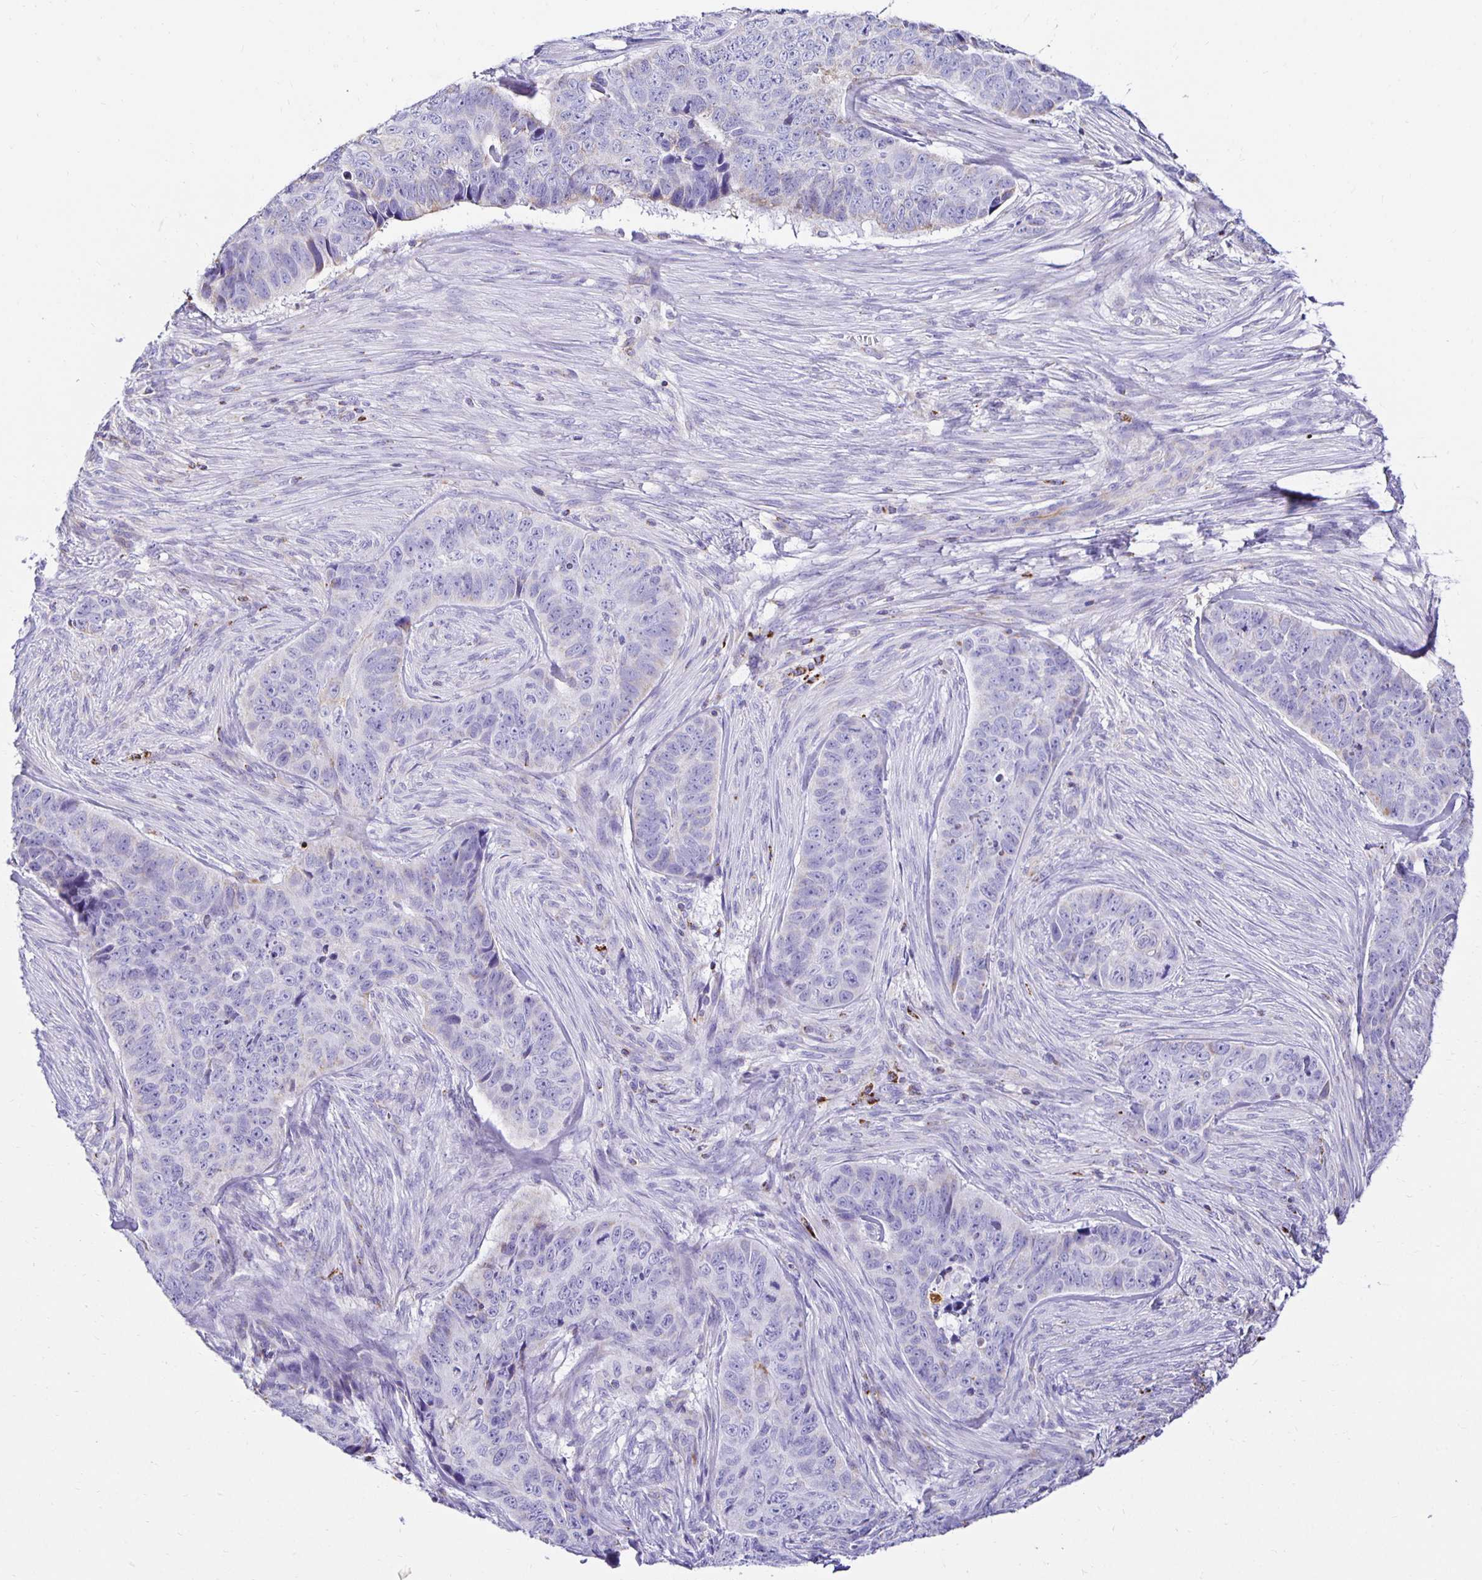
{"staining": {"intensity": "negative", "quantity": "none", "location": "none"}, "tissue": "skin cancer", "cell_type": "Tumor cells", "image_type": "cancer", "snomed": [{"axis": "morphology", "description": "Basal cell carcinoma"}, {"axis": "topography", "description": "Skin"}], "caption": "High power microscopy image of an immunohistochemistry (IHC) histopathology image of skin cancer, revealing no significant staining in tumor cells.", "gene": "PLAAT2", "patient": {"sex": "female", "age": 82}}